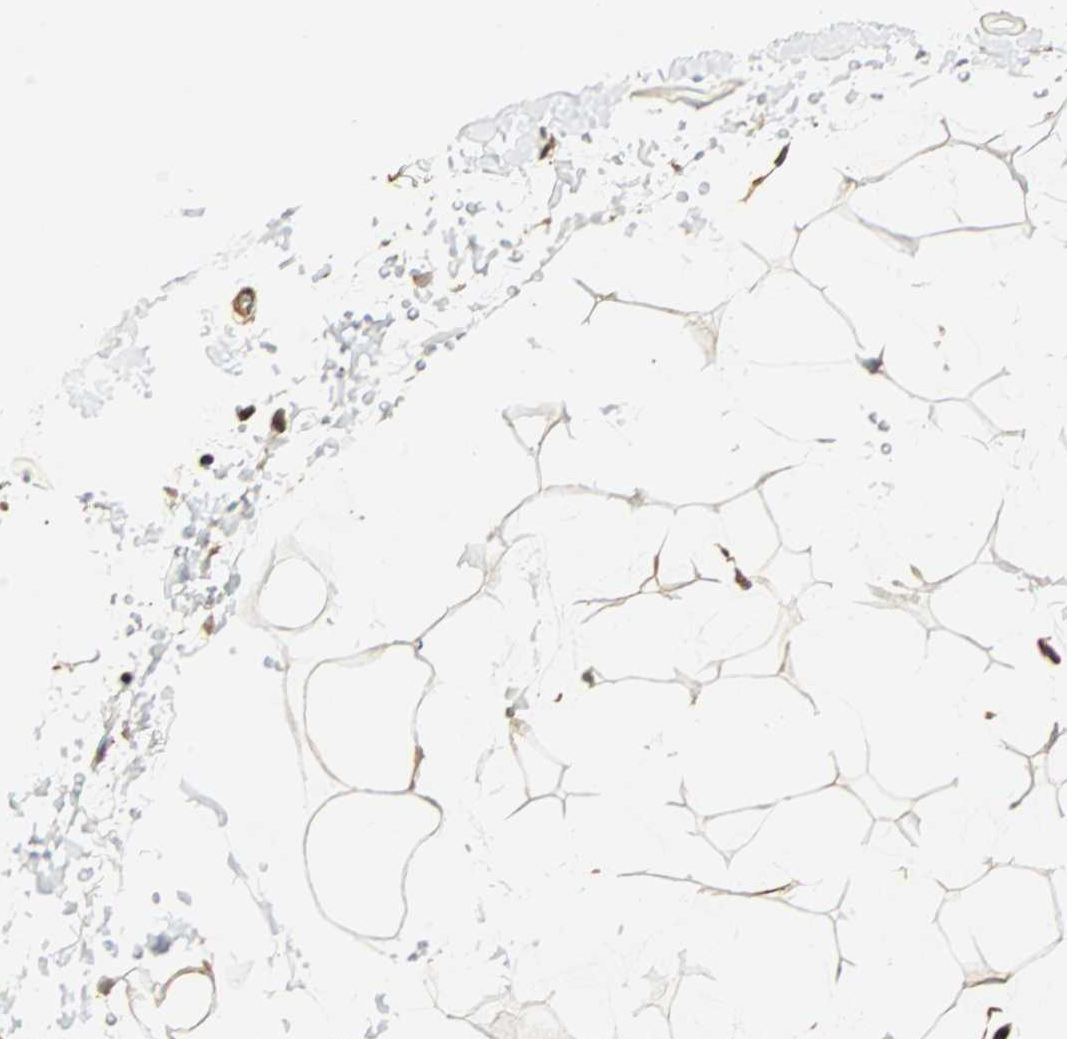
{"staining": {"intensity": "moderate", "quantity": ">75%", "location": "cytoplasmic/membranous"}, "tissue": "adipose tissue", "cell_type": "Adipocytes", "image_type": "normal", "snomed": [{"axis": "morphology", "description": "Normal tissue, NOS"}, {"axis": "topography", "description": "Soft tissue"}], "caption": "This photomicrograph shows normal adipose tissue stained with IHC to label a protein in brown. The cytoplasmic/membranous of adipocytes show moderate positivity for the protein. Nuclei are counter-stained blue.", "gene": "GALK1", "patient": {"sex": "male", "age": 72}}